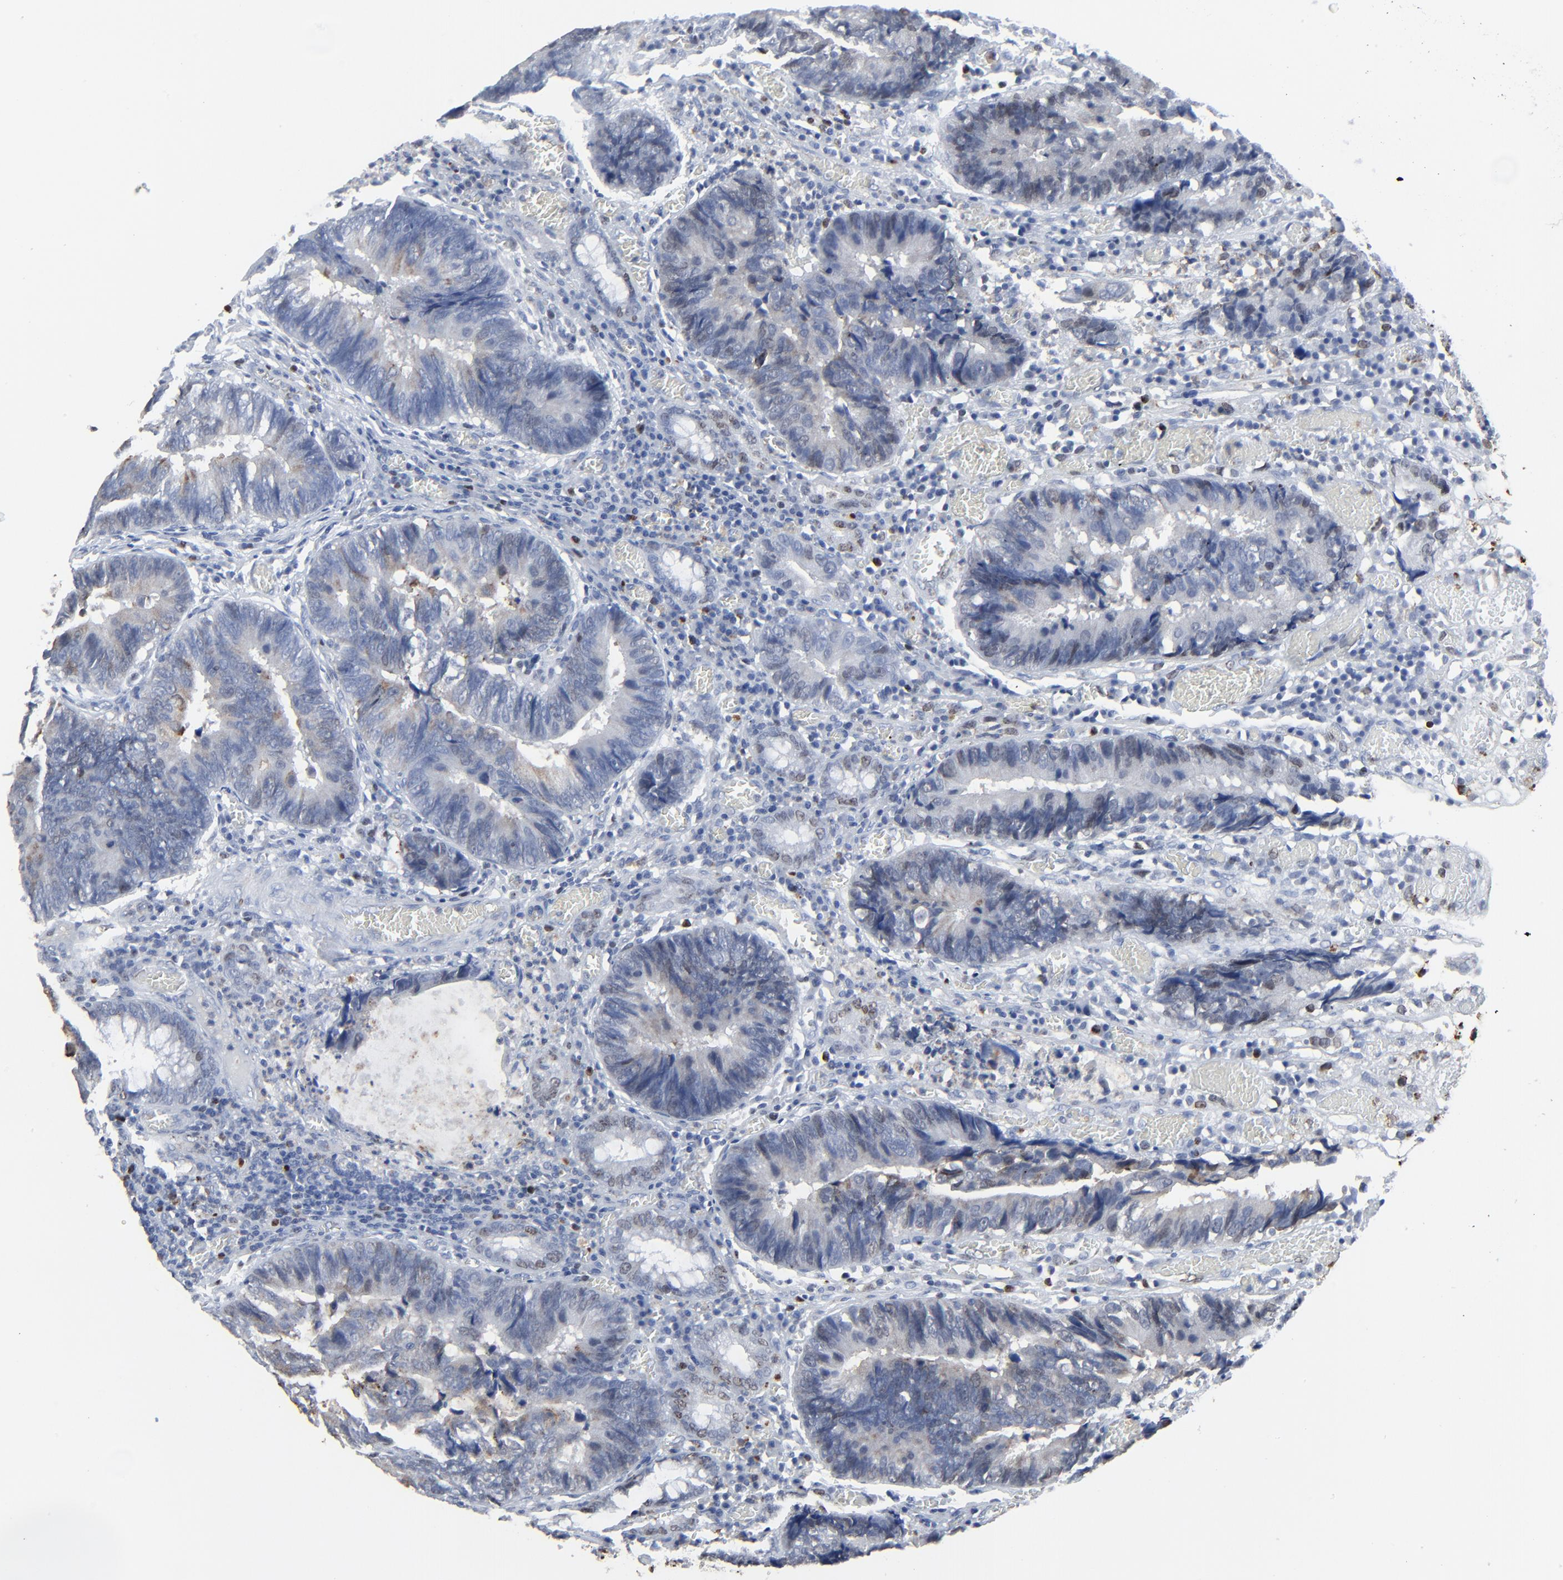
{"staining": {"intensity": "weak", "quantity": "<25%", "location": "nuclear"}, "tissue": "colorectal cancer", "cell_type": "Tumor cells", "image_type": "cancer", "snomed": [{"axis": "morphology", "description": "Adenocarcinoma, NOS"}, {"axis": "topography", "description": "Rectum"}], "caption": "Colorectal cancer stained for a protein using IHC displays no staining tumor cells.", "gene": "BIRC3", "patient": {"sex": "female", "age": 98}}